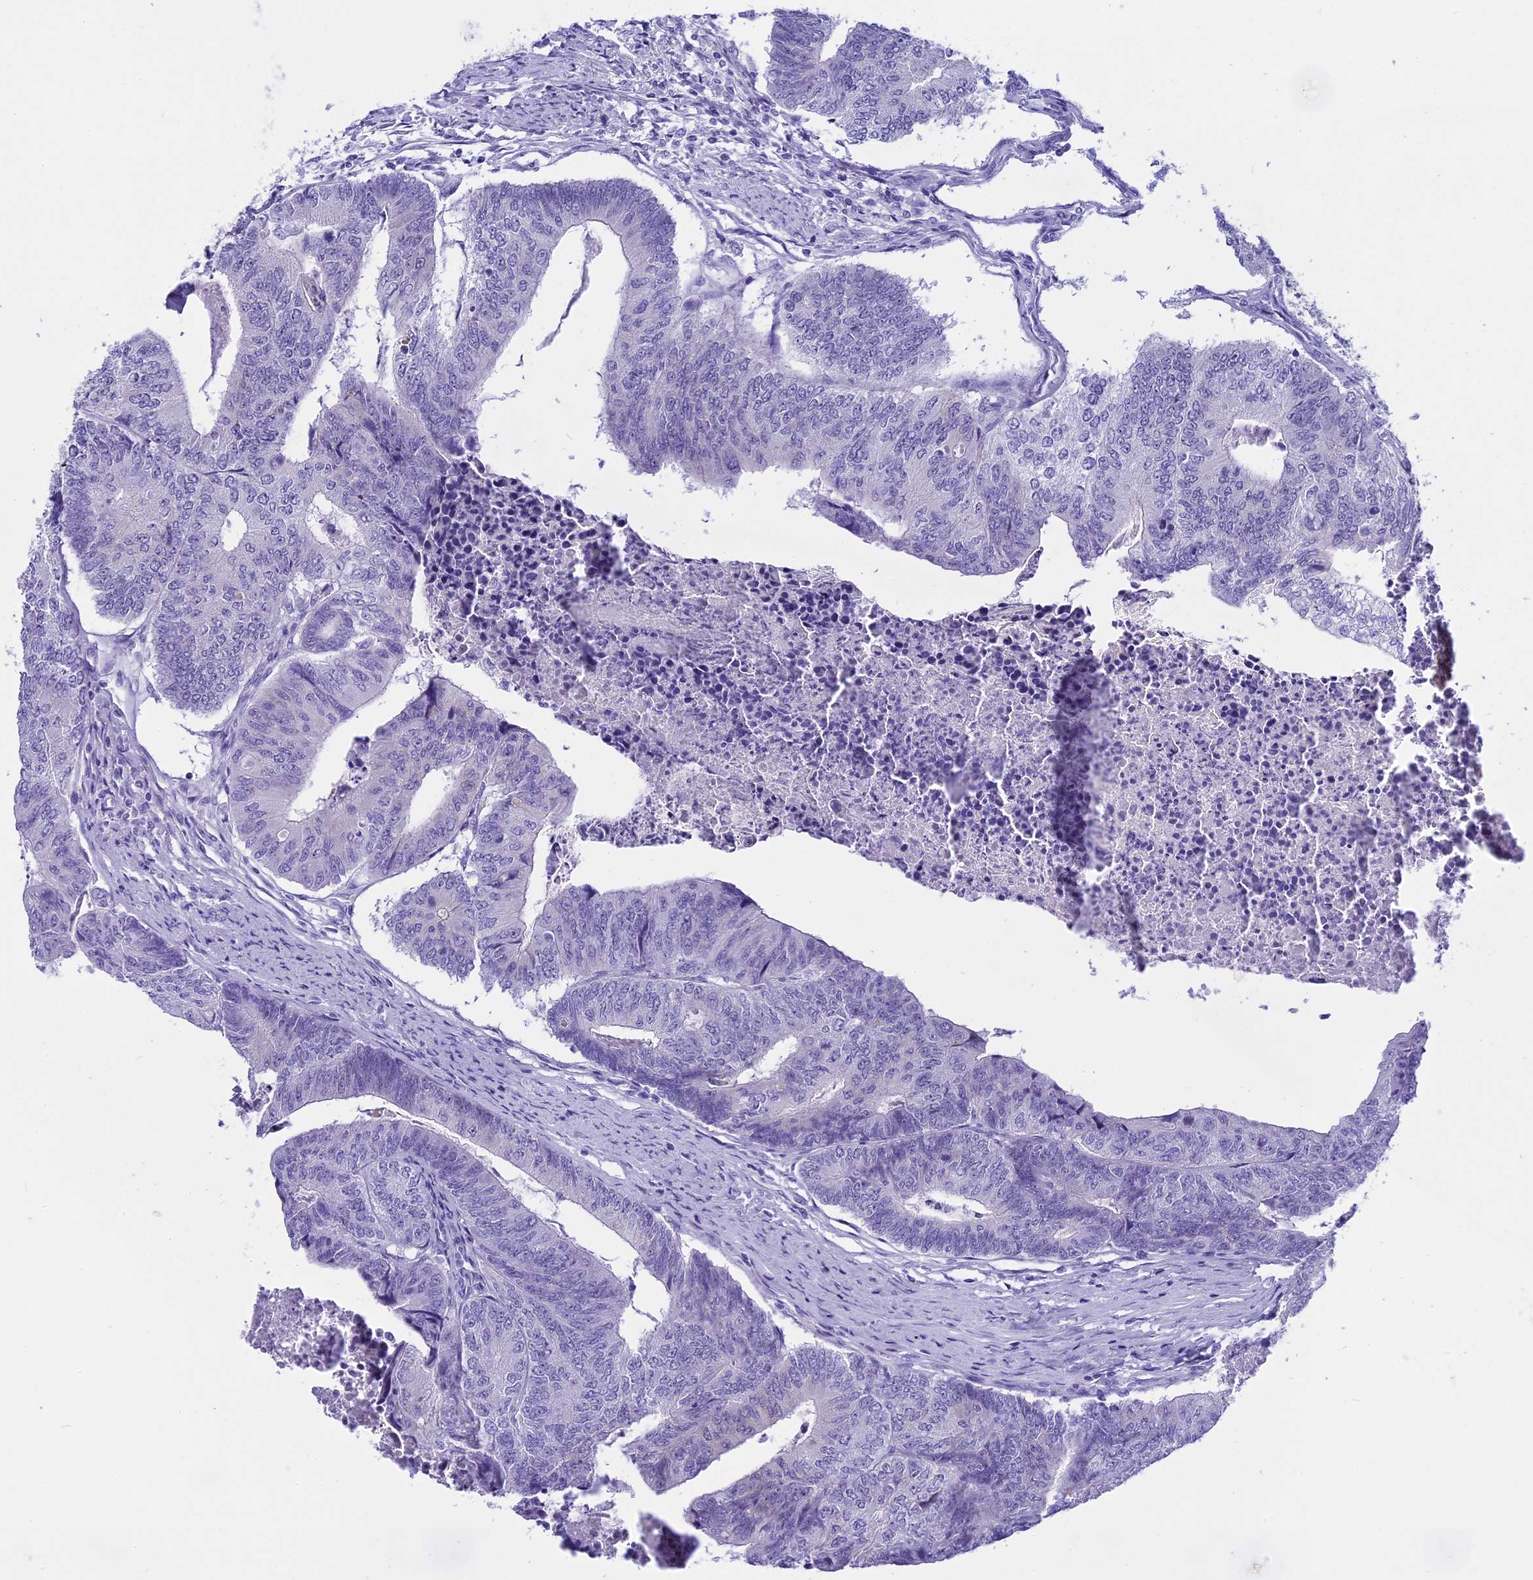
{"staining": {"intensity": "negative", "quantity": "none", "location": "none"}, "tissue": "colorectal cancer", "cell_type": "Tumor cells", "image_type": "cancer", "snomed": [{"axis": "morphology", "description": "Adenocarcinoma, NOS"}, {"axis": "topography", "description": "Colon"}], "caption": "IHC of human adenocarcinoma (colorectal) demonstrates no positivity in tumor cells. Nuclei are stained in blue.", "gene": "KCTD14", "patient": {"sex": "female", "age": 67}}